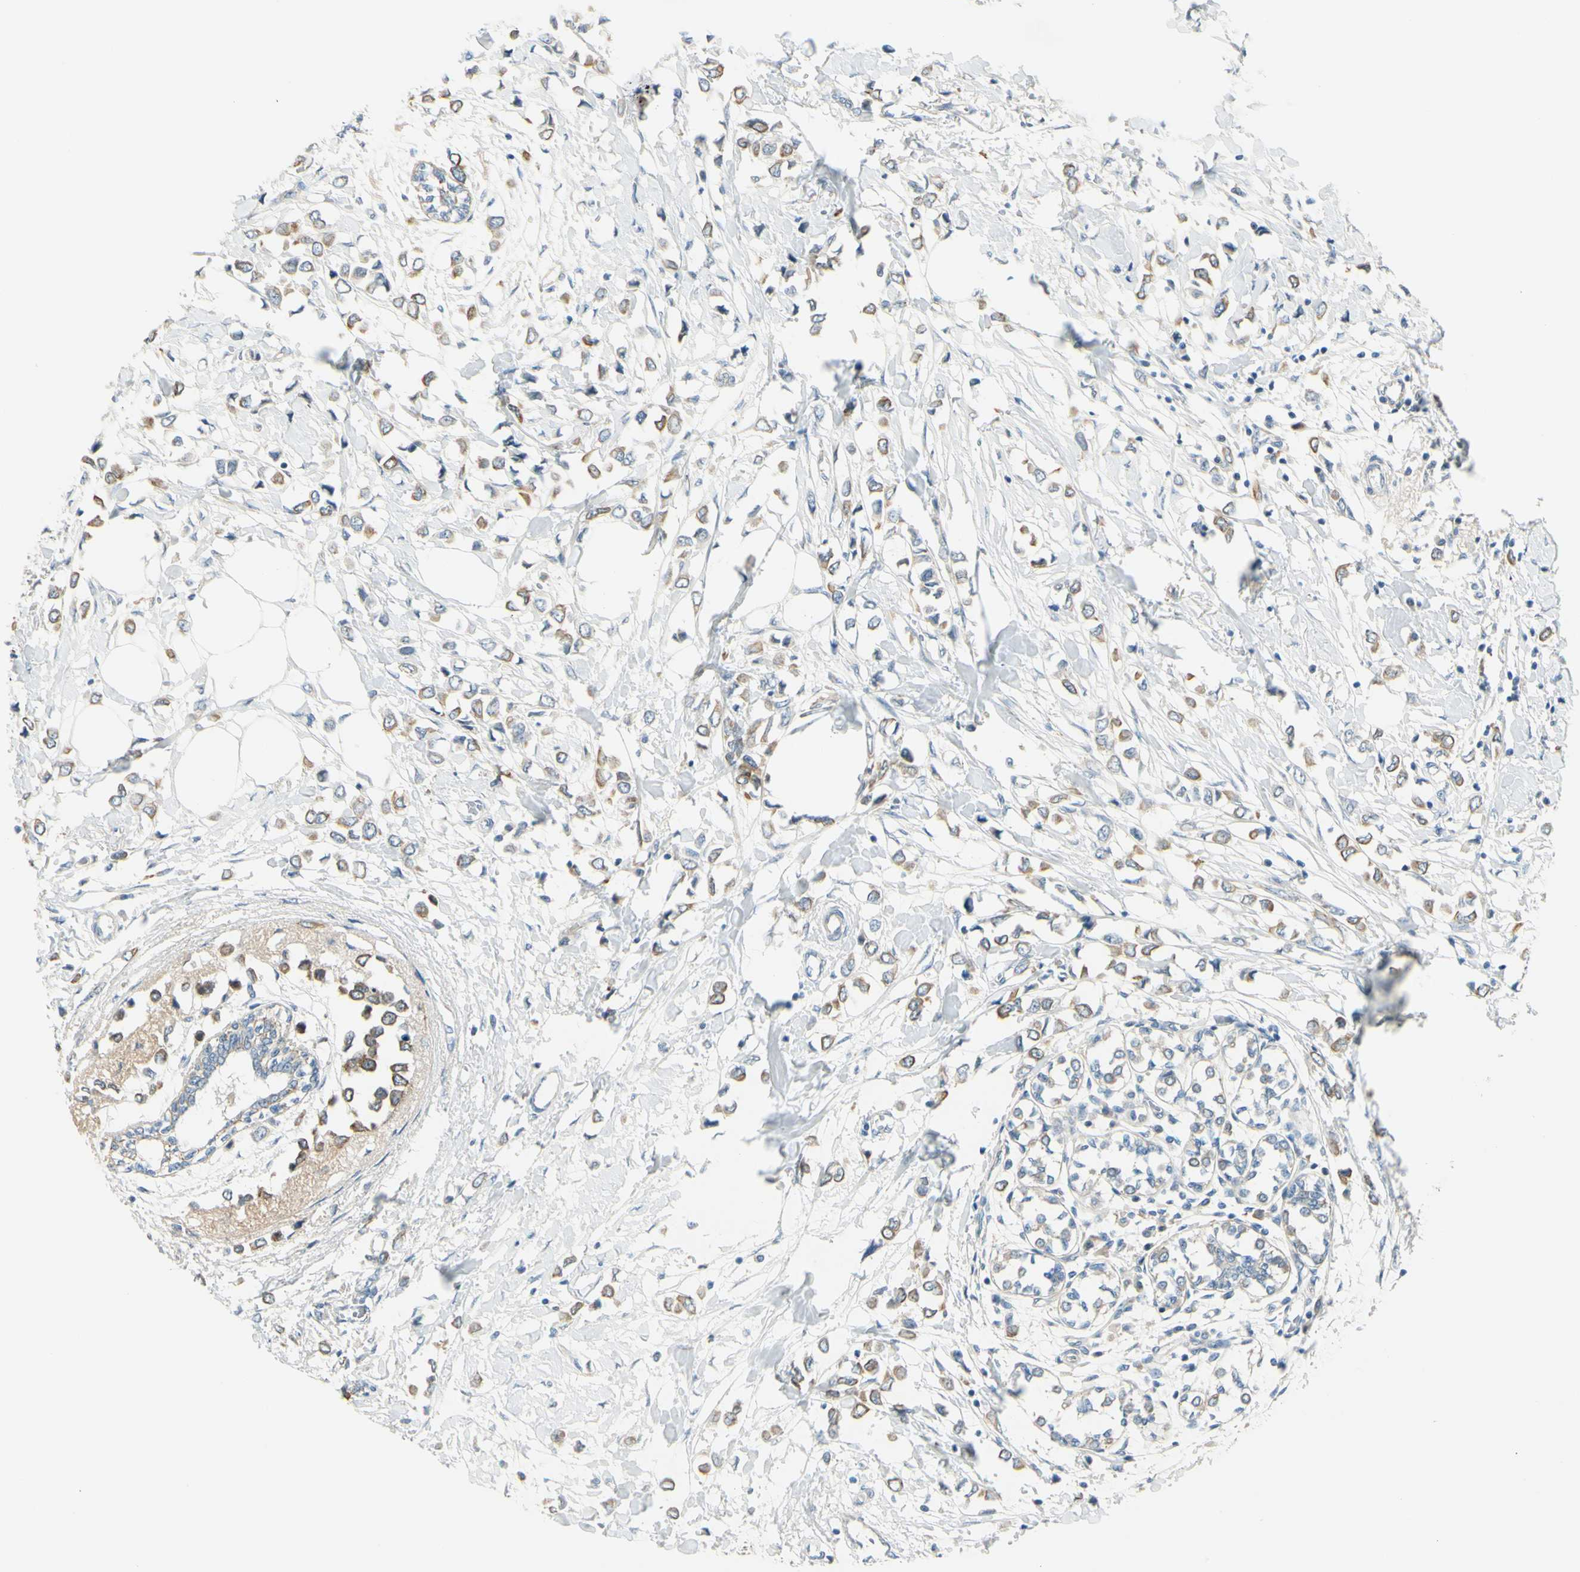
{"staining": {"intensity": "moderate", "quantity": "25%-75%", "location": "cytoplasmic/membranous"}, "tissue": "breast cancer", "cell_type": "Tumor cells", "image_type": "cancer", "snomed": [{"axis": "morphology", "description": "Lobular carcinoma"}, {"axis": "topography", "description": "Breast"}], "caption": "Breast cancer (lobular carcinoma) stained with a protein marker displays moderate staining in tumor cells.", "gene": "LAMA3", "patient": {"sex": "female", "age": 51}}